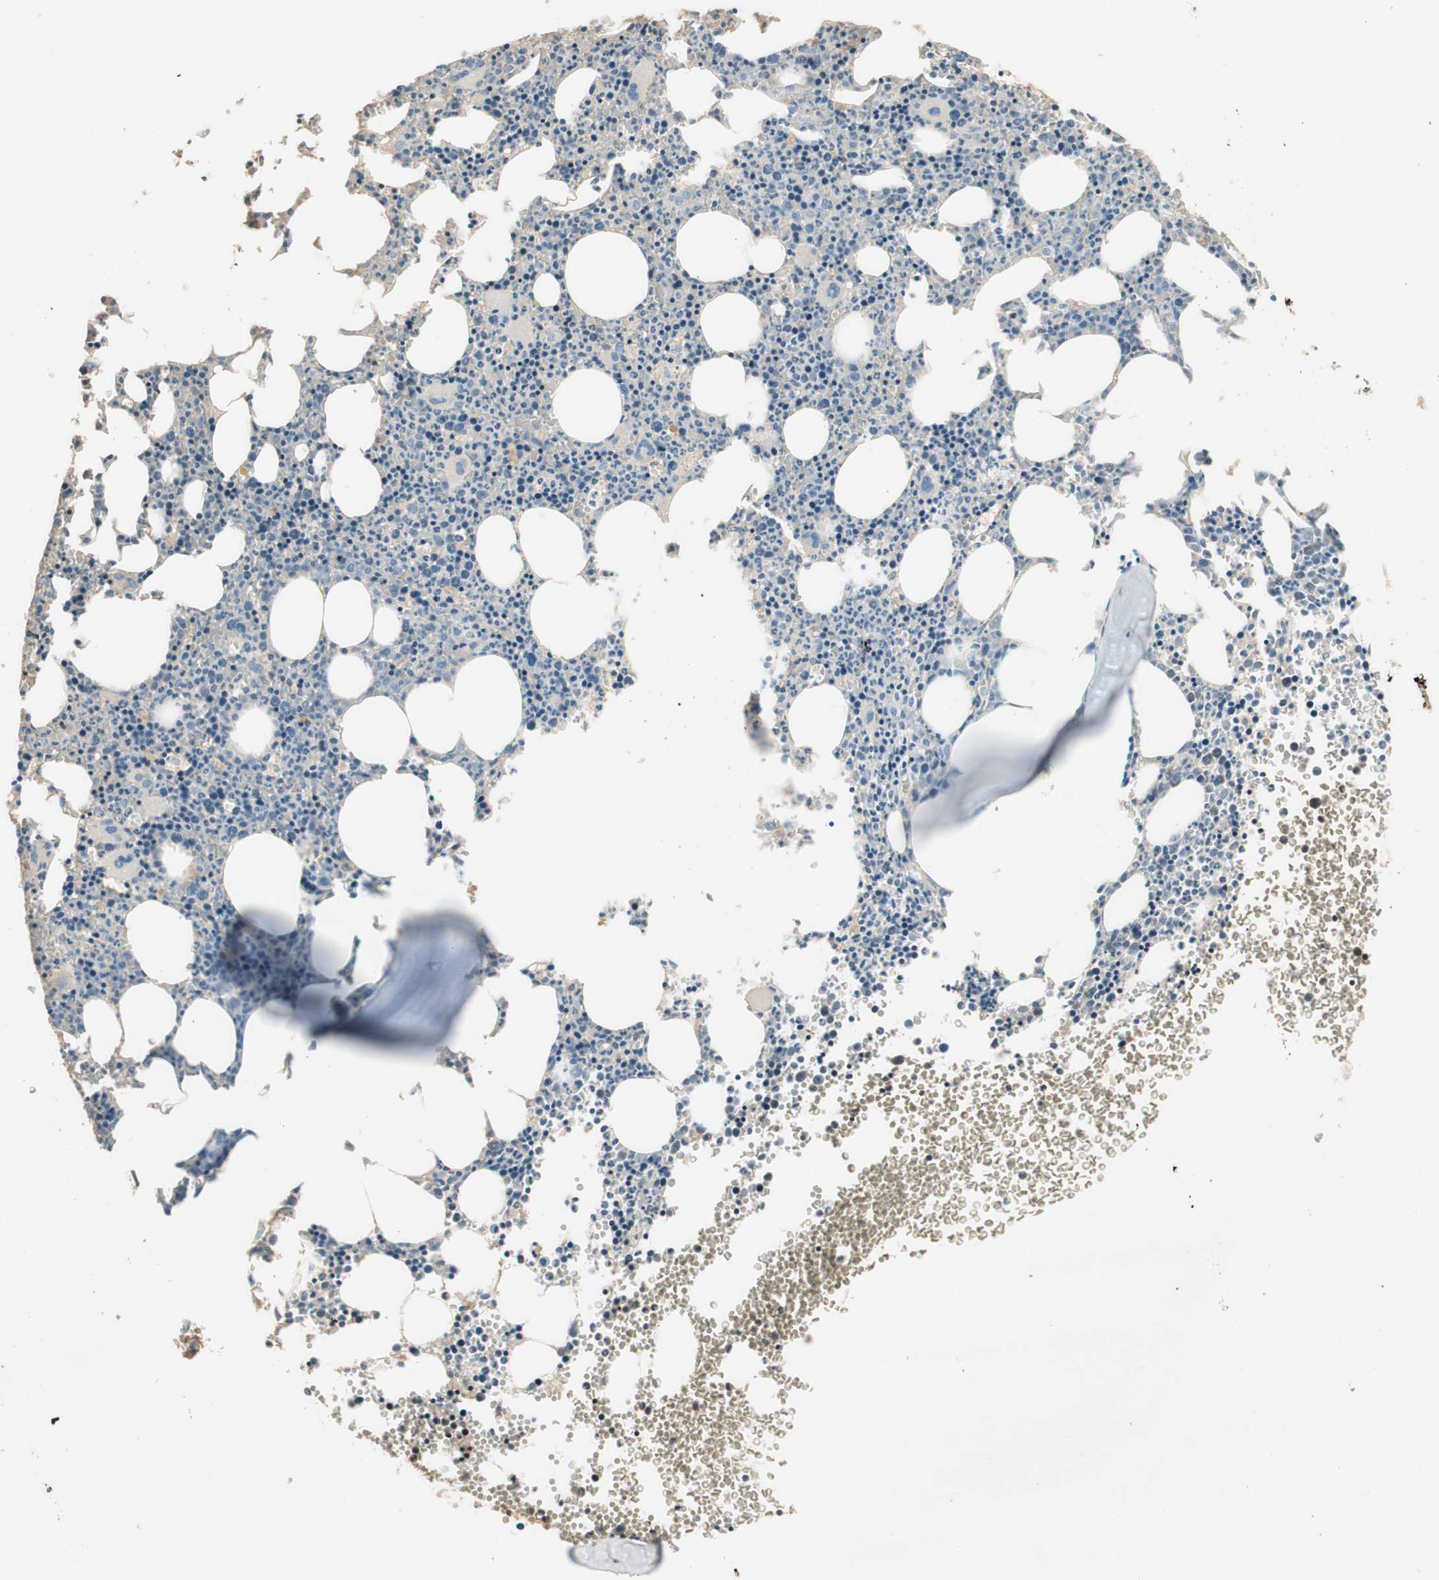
{"staining": {"intensity": "negative", "quantity": "none", "location": "none"}, "tissue": "bone marrow", "cell_type": "Hematopoietic cells", "image_type": "normal", "snomed": [{"axis": "morphology", "description": "Normal tissue, NOS"}, {"axis": "morphology", "description": "Inflammation, NOS"}, {"axis": "topography", "description": "Bone marrow"}], "caption": "Benign bone marrow was stained to show a protein in brown. There is no significant staining in hematopoietic cells. Brightfield microscopy of immunohistochemistry (IHC) stained with DAB (3,3'-diaminobenzidine) (brown) and hematoxylin (blue), captured at high magnification.", "gene": "IFNG", "patient": {"sex": "female", "age": 61}}